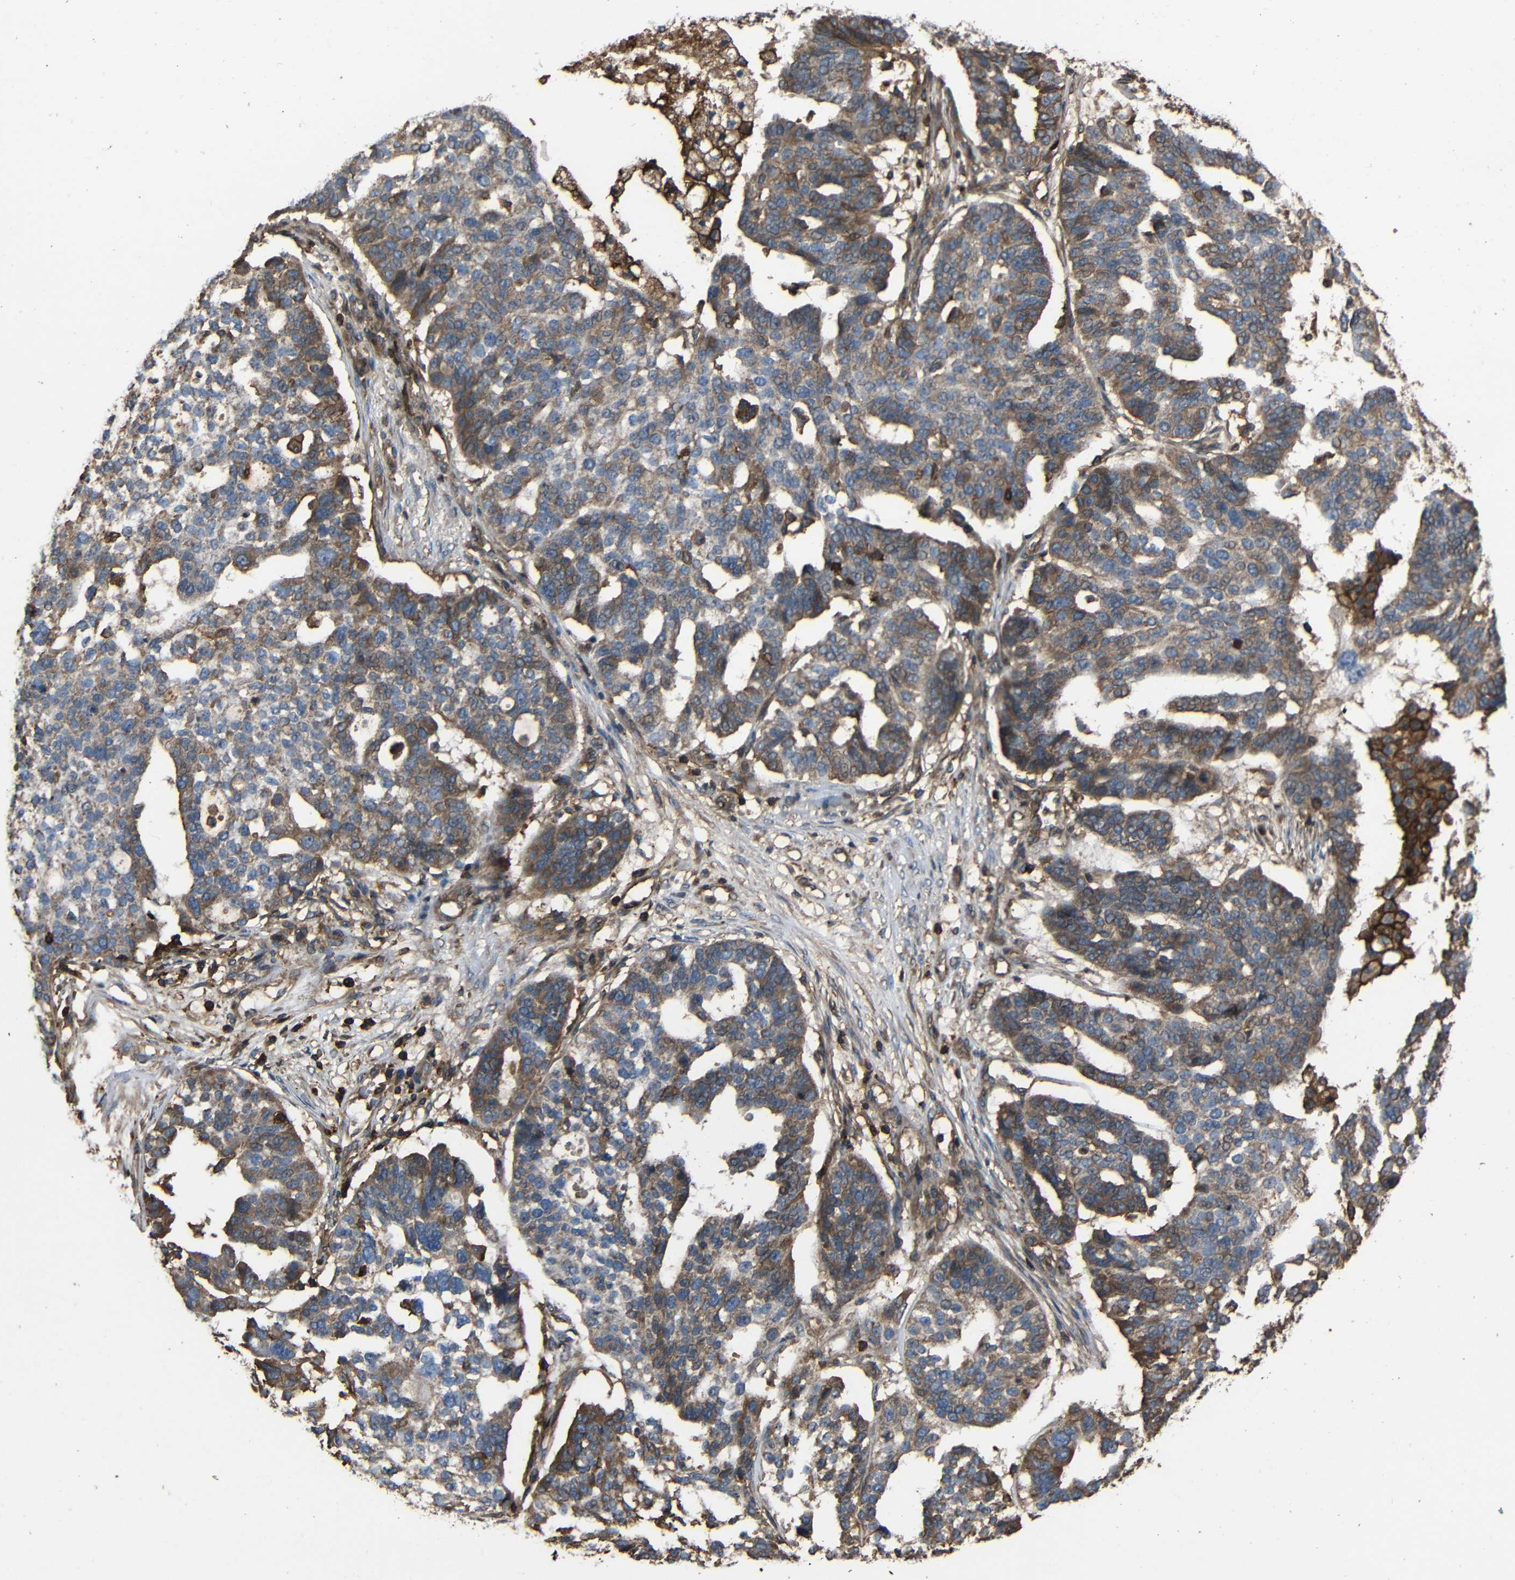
{"staining": {"intensity": "moderate", "quantity": ">75%", "location": "cytoplasmic/membranous"}, "tissue": "ovarian cancer", "cell_type": "Tumor cells", "image_type": "cancer", "snomed": [{"axis": "morphology", "description": "Cystadenocarcinoma, serous, NOS"}, {"axis": "topography", "description": "Ovary"}], "caption": "Approximately >75% of tumor cells in human ovarian cancer display moderate cytoplasmic/membranous protein staining as visualized by brown immunohistochemical staining.", "gene": "ADGRE5", "patient": {"sex": "female", "age": 59}}